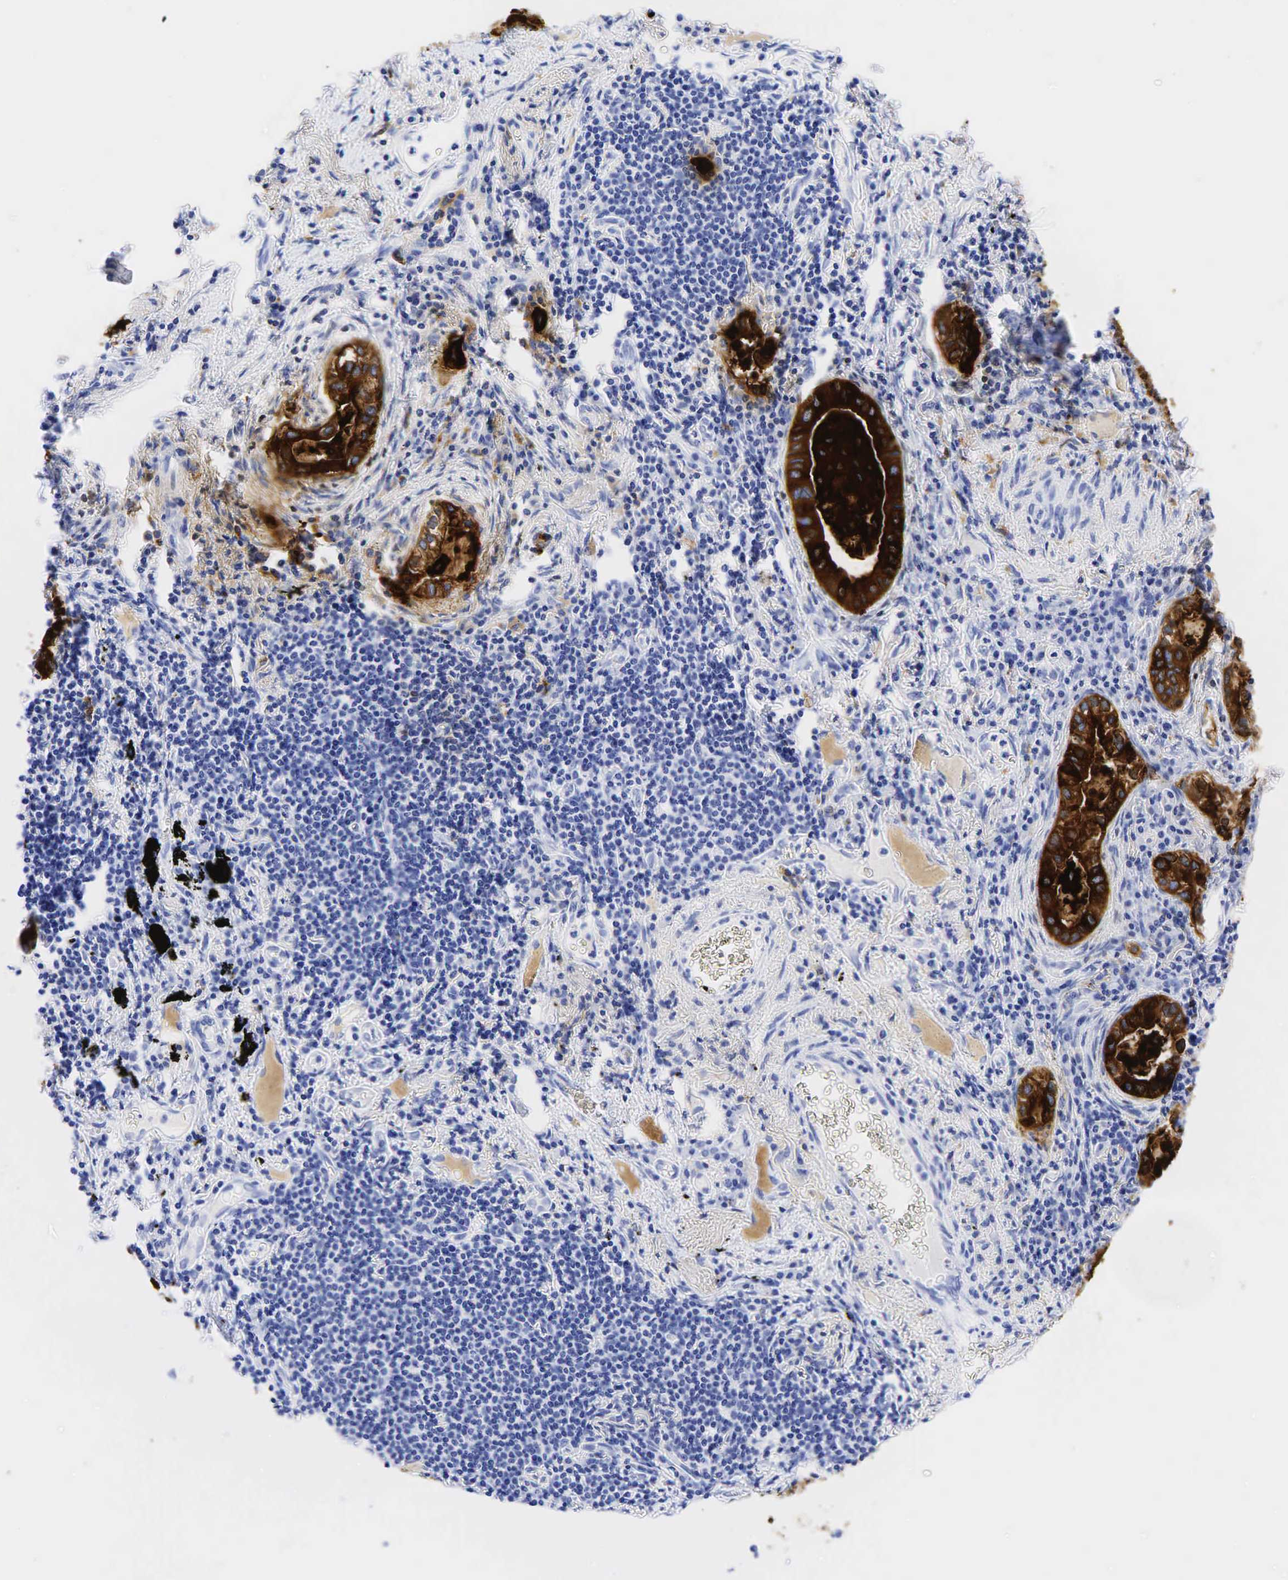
{"staining": {"intensity": "strong", "quantity": "25%-75%", "location": "cytoplasmic/membranous"}, "tissue": "lung cancer", "cell_type": "Tumor cells", "image_type": "cancer", "snomed": [{"axis": "morphology", "description": "Adenocarcinoma, NOS"}, {"axis": "topography", "description": "Lung"}], "caption": "About 25%-75% of tumor cells in lung cancer show strong cytoplasmic/membranous protein positivity as visualized by brown immunohistochemical staining.", "gene": "CEACAM5", "patient": {"sex": "female", "age": 50}}